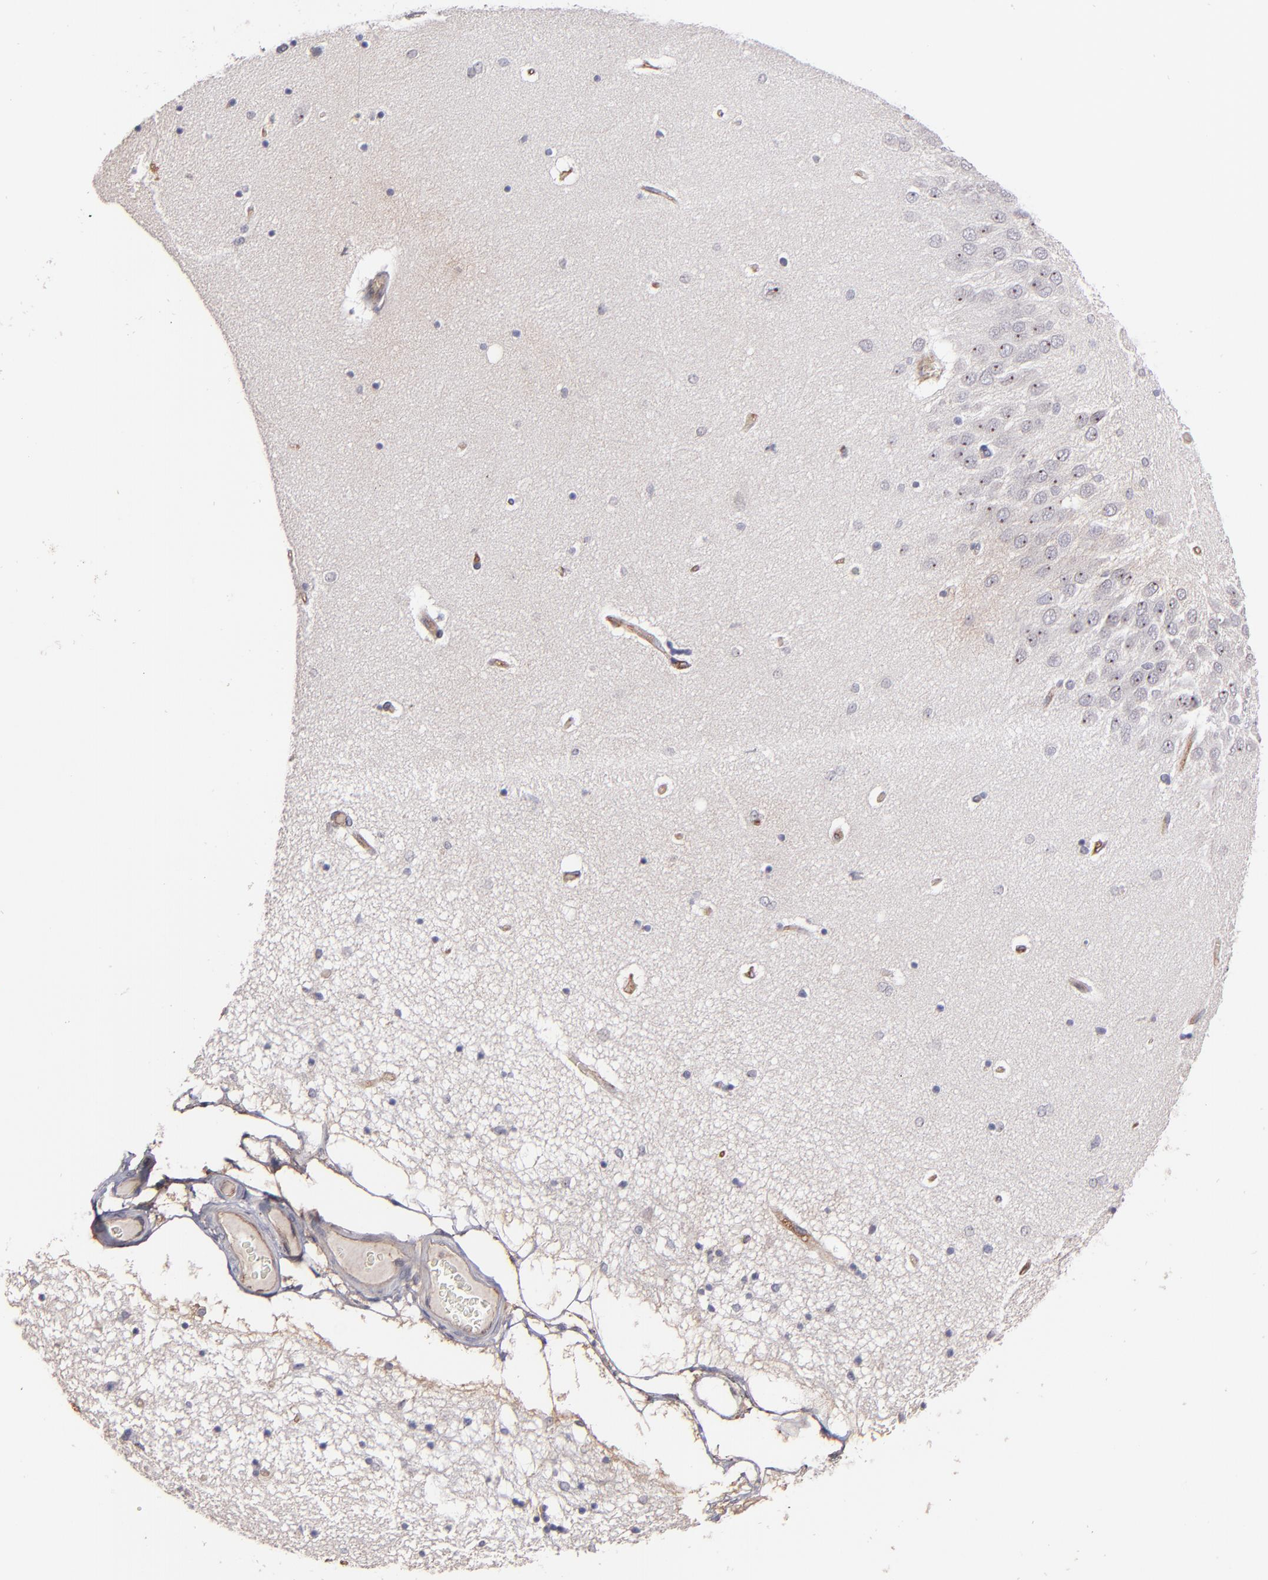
{"staining": {"intensity": "negative", "quantity": "none", "location": "none"}, "tissue": "hippocampus", "cell_type": "Glial cells", "image_type": "normal", "snomed": [{"axis": "morphology", "description": "Normal tissue, NOS"}, {"axis": "topography", "description": "Hippocampus"}], "caption": "IHC photomicrograph of unremarkable hippocampus: human hippocampus stained with DAB (3,3'-diaminobenzidine) shows no significant protein staining in glial cells.", "gene": "ICAM1", "patient": {"sex": "female", "age": 54}}